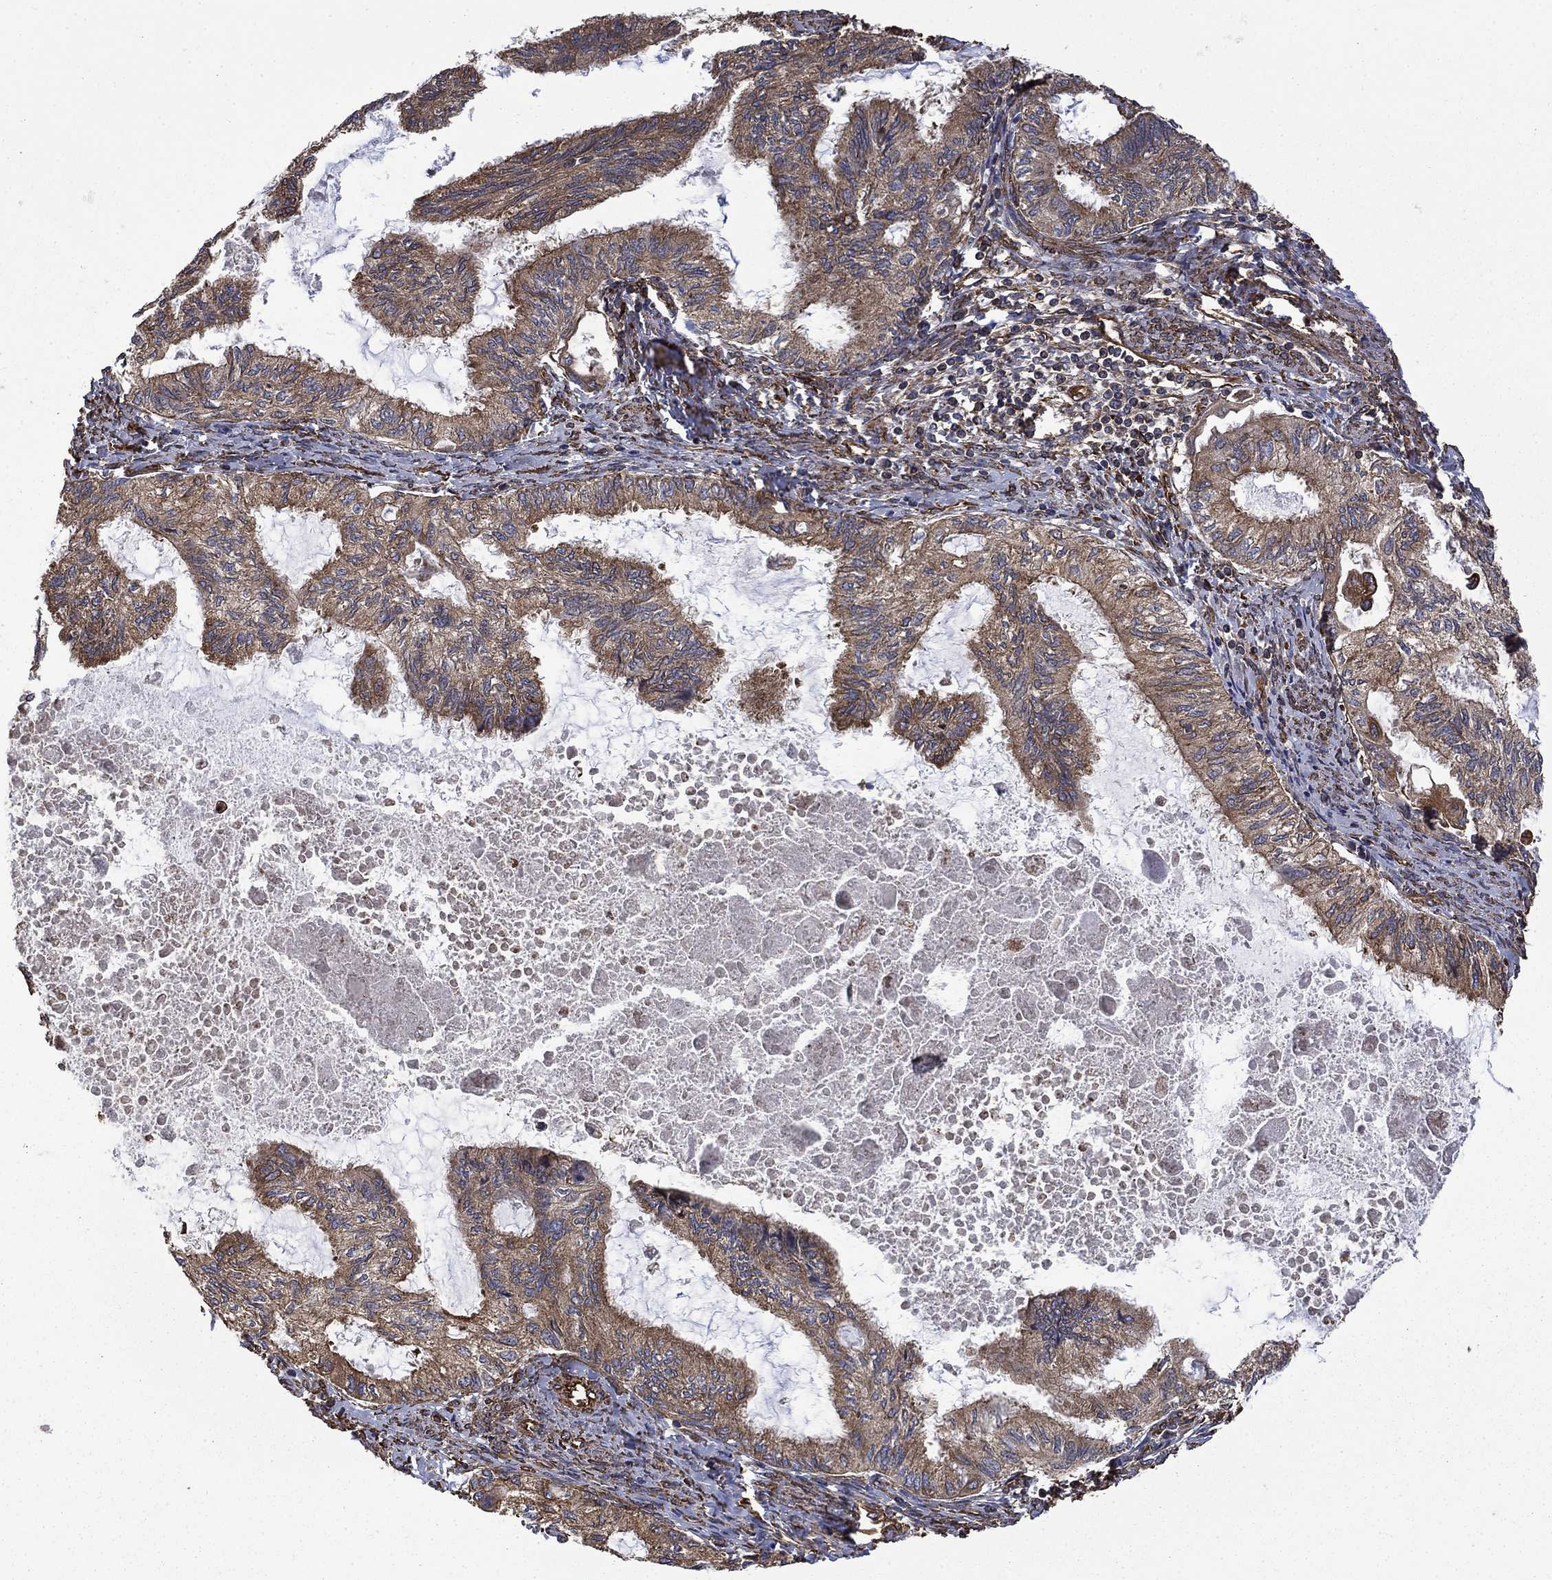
{"staining": {"intensity": "moderate", "quantity": ">75%", "location": "cytoplasmic/membranous"}, "tissue": "endometrial cancer", "cell_type": "Tumor cells", "image_type": "cancer", "snomed": [{"axis": "morphology", "description": "Adenocarcinoma, NOS"}, {"axis": "topography", "description": "Endometrium"}], "caption": "IHC photomicrograph of neoplastic tissue: endometrial adenocarcinoma stained using IHC reveals medium levels of moderate protein expression localized specifically in the cytoplasmic/membranous of tumor cells, appearing as a cytoplasmic/membranous brown color.", "gene": "CUTC", "patient": {"sex": "female", "age": 86}}